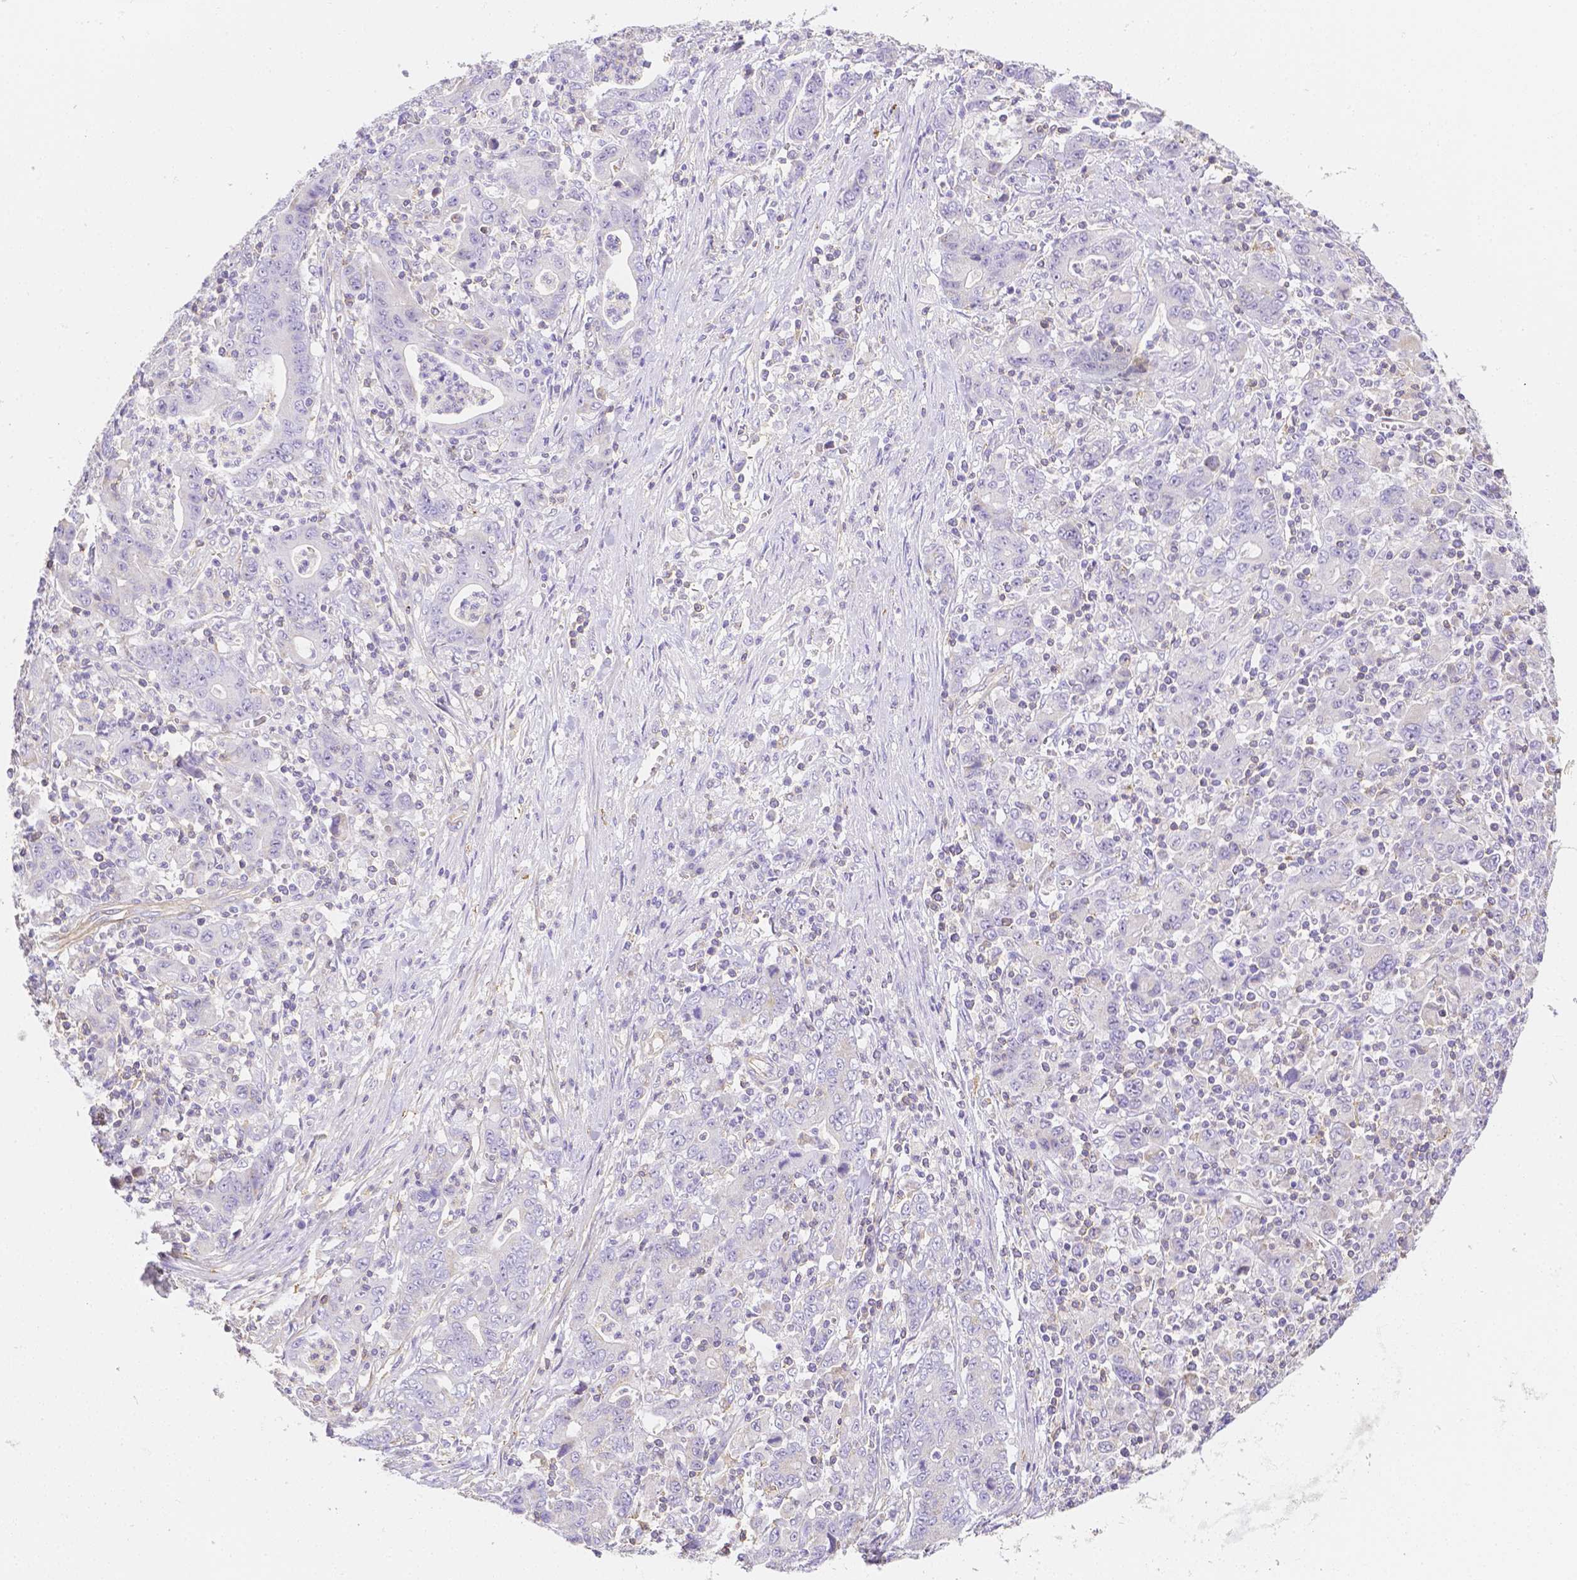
{"staining": {"intensity": "negative", "quantity": "none", "location": "none"}, "tissue": "stomach cancer", "cell_type": "Tumor cells", "image_type": "cancer", "snomed": [{"axis": "morphology", "description": "Adenocarcinoma, NOS"}, {"axis": "topography", "description": "Stomach, upper"}], "caption": "IHC photomicrograph of stomach cancer stained for a protein (brown), which demonstrates no staining in tumor cells.", "gene": "ASAH2", "patient": {"sex": "male", "age": 69}}